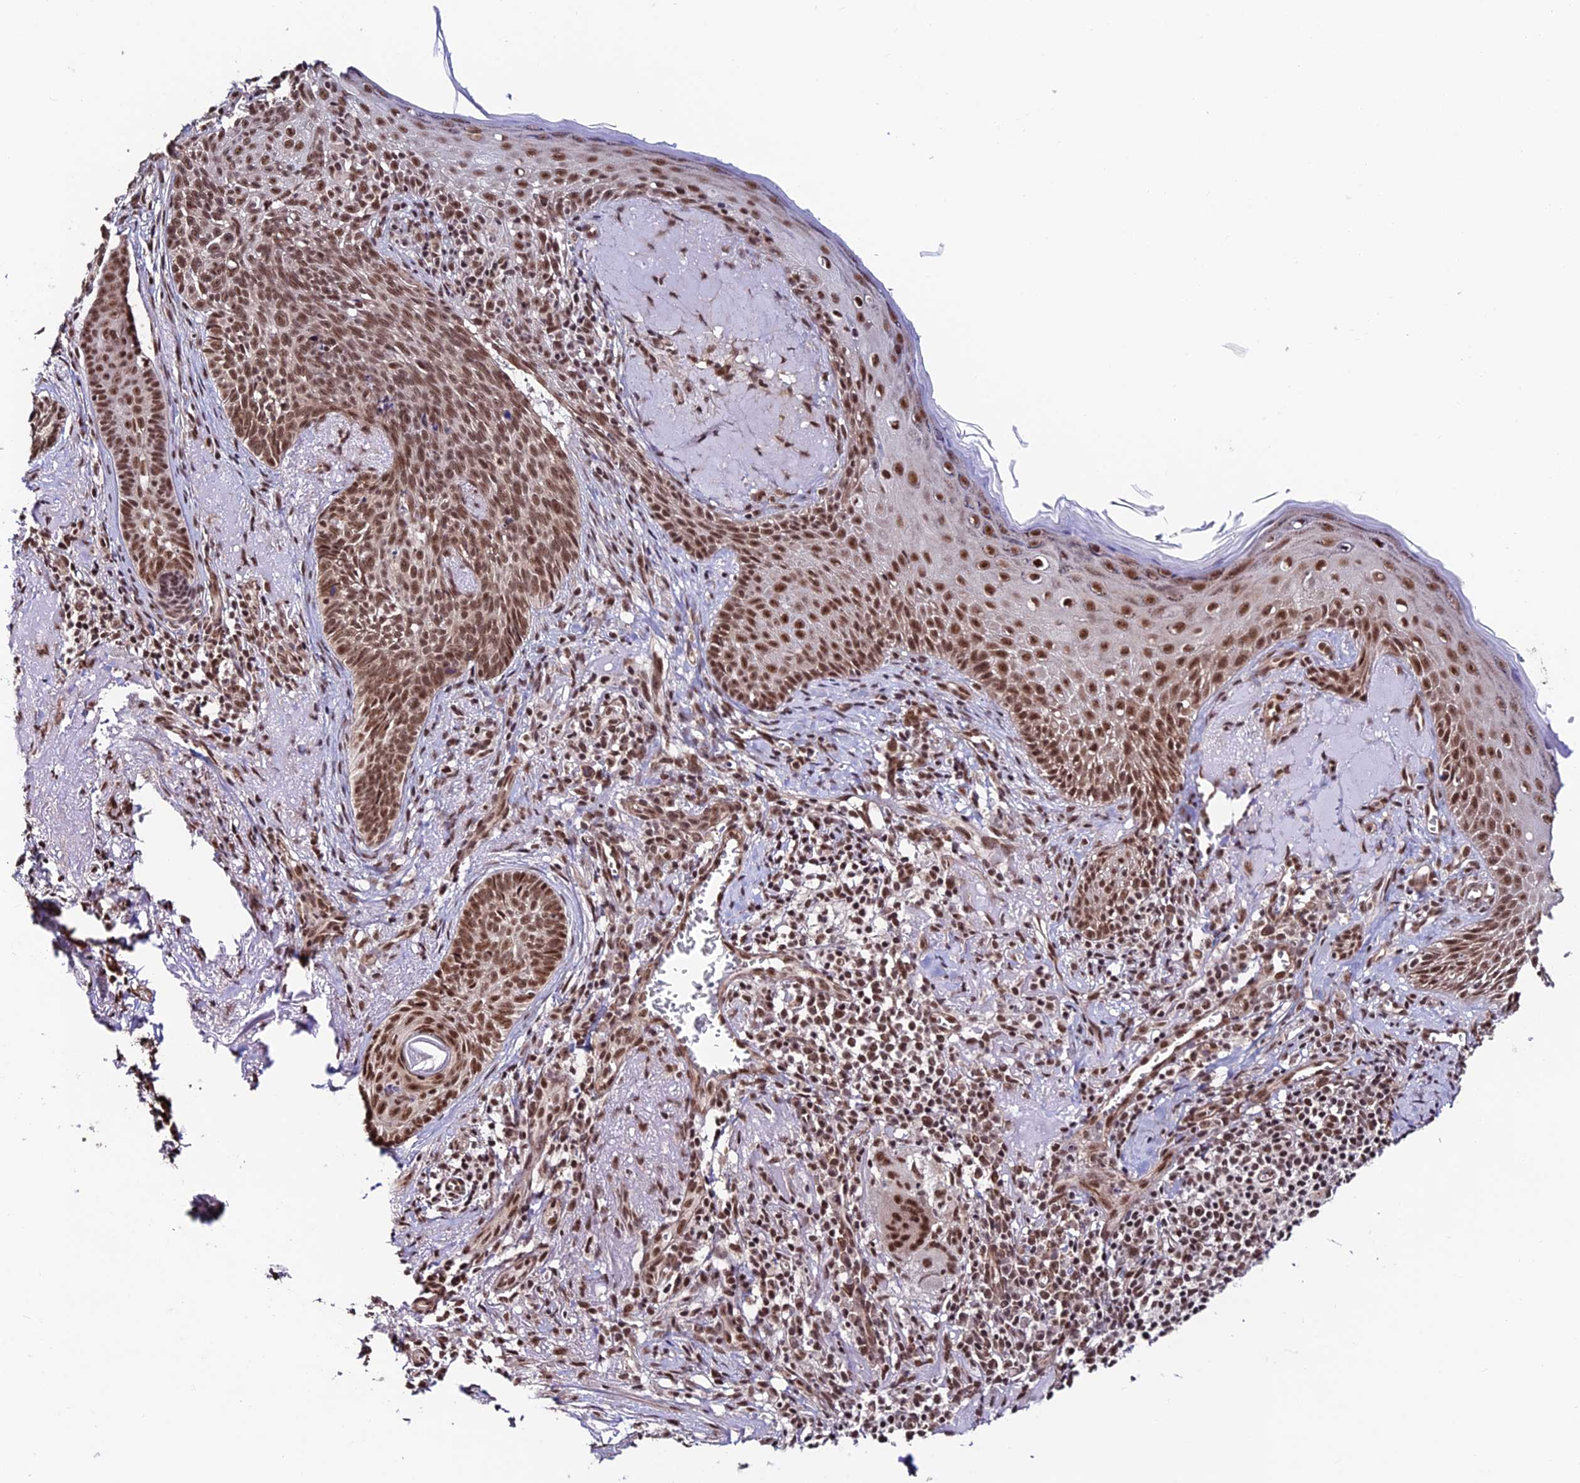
{"staining": {"intensity": "strong", "quantity": ">75%", "location": "nuclear"}, "tissue": "skin cancer", "cell_type": "Tumor cells", "image_type": "cancer", "snomed": [{"axis": "morphology", "description": "Basal cell carcinoma"}, {"axis": "topography", "description": "Skin"}], "caption": "Strong nuclear expression for a protein is seen in approximately >75% of tumor cells of skin cancer (basal cell carcinoma) using IHC.", "gene": "RBM42", "patient": {"sex": "female", "age": 76}}